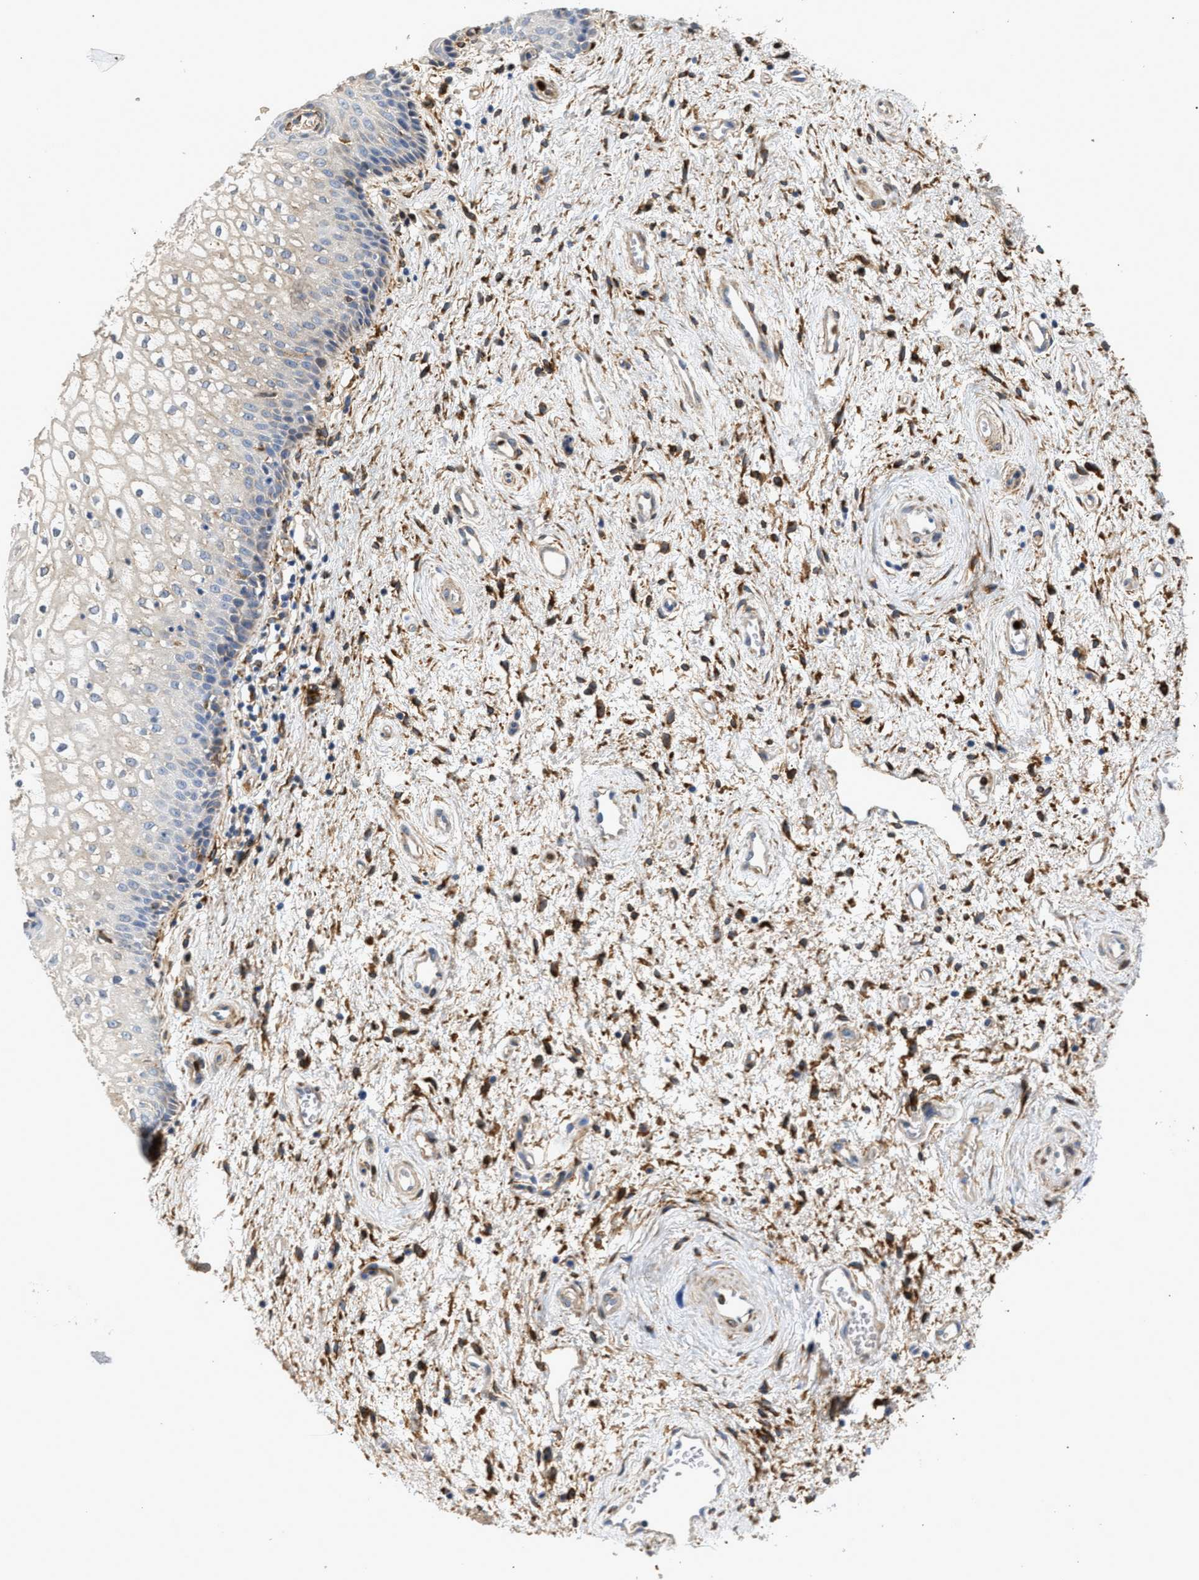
{"staining": {"intensity": "weak", "quantity": "<25%", "location": "cytoplasmic/membranous"}, "tissue": "vagina", "cell_type": "Squamous epithelial cells", "image_type": "normal", "snomed": [{"axis": "morphology", "description": "Normal tissue, NOS"}, {"axis": "topography", "description": "Vagina"}], "caption": "This image is of benign vagina stained with IHC to label a protein in brown with the nuclei are counter-stained blue. There is no staining in squamous epithelial cells.", "gene": "RAB31", "patient": {"sex": "female", "age": 34}}